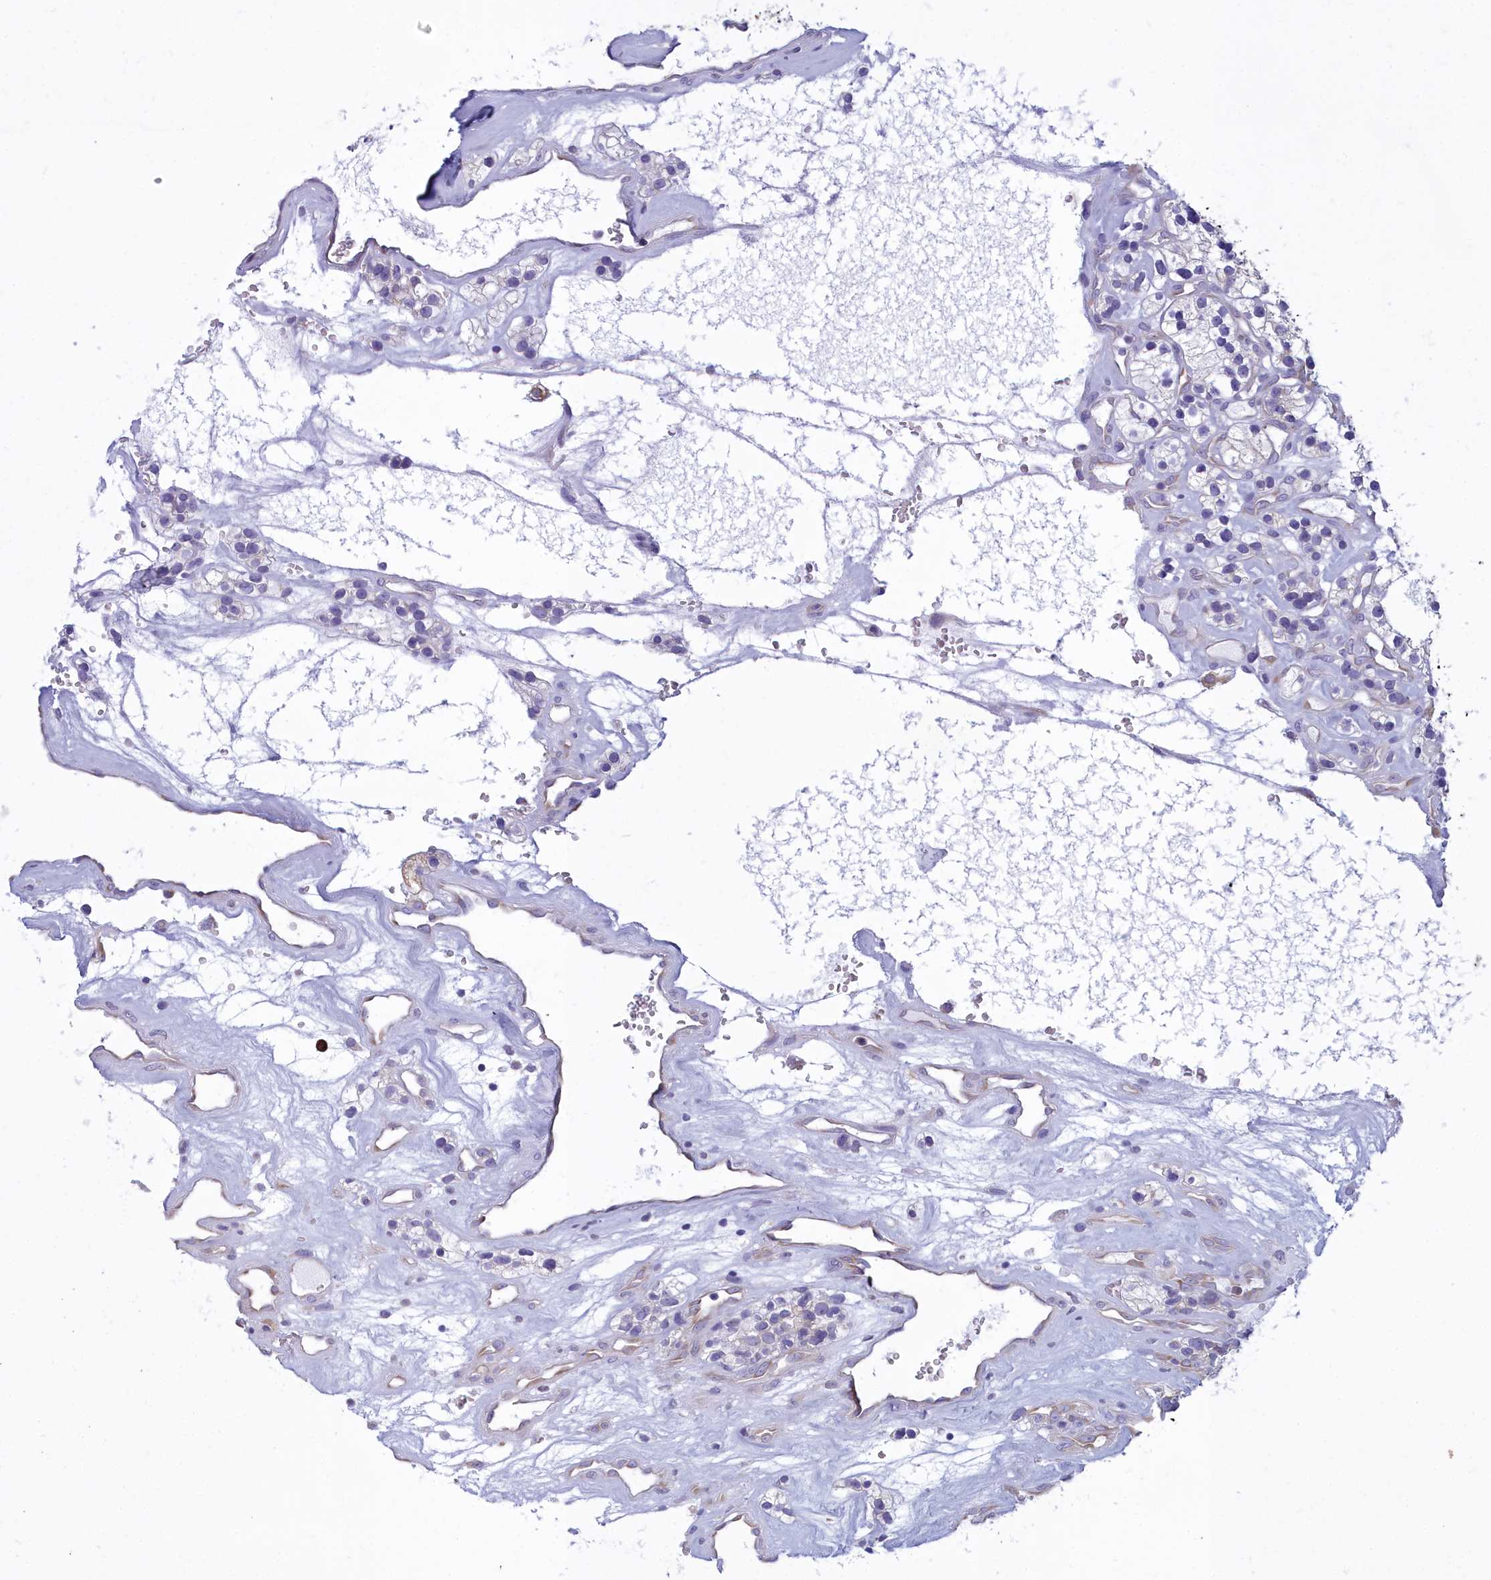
{"staining": {"intensity": "moderate", "quantity": "<25%", "location": "cytoplasmic/membranous"}, "tissue": "renal cancer", "cell_type": "Tumor cells", "image_type": "cancer", "snomed": [{"axis": "morphology", "description": "Adenocarcinoma, NOS"}, {"axis": "topography", "description": "Kidney"}], "caption": "Immunohistochemistry (IHC) micrograph of neoplastic tissue: adenocarcinoma (renal) stained using IHC shows low levels of moderate protein expression localized specifically in the cytoplasmic/membranous of tumor cells, appearing as a cytoplasmic/membranous brown color.", "gene": "HM13", "patient": {"sex": "female", "age": 57}}